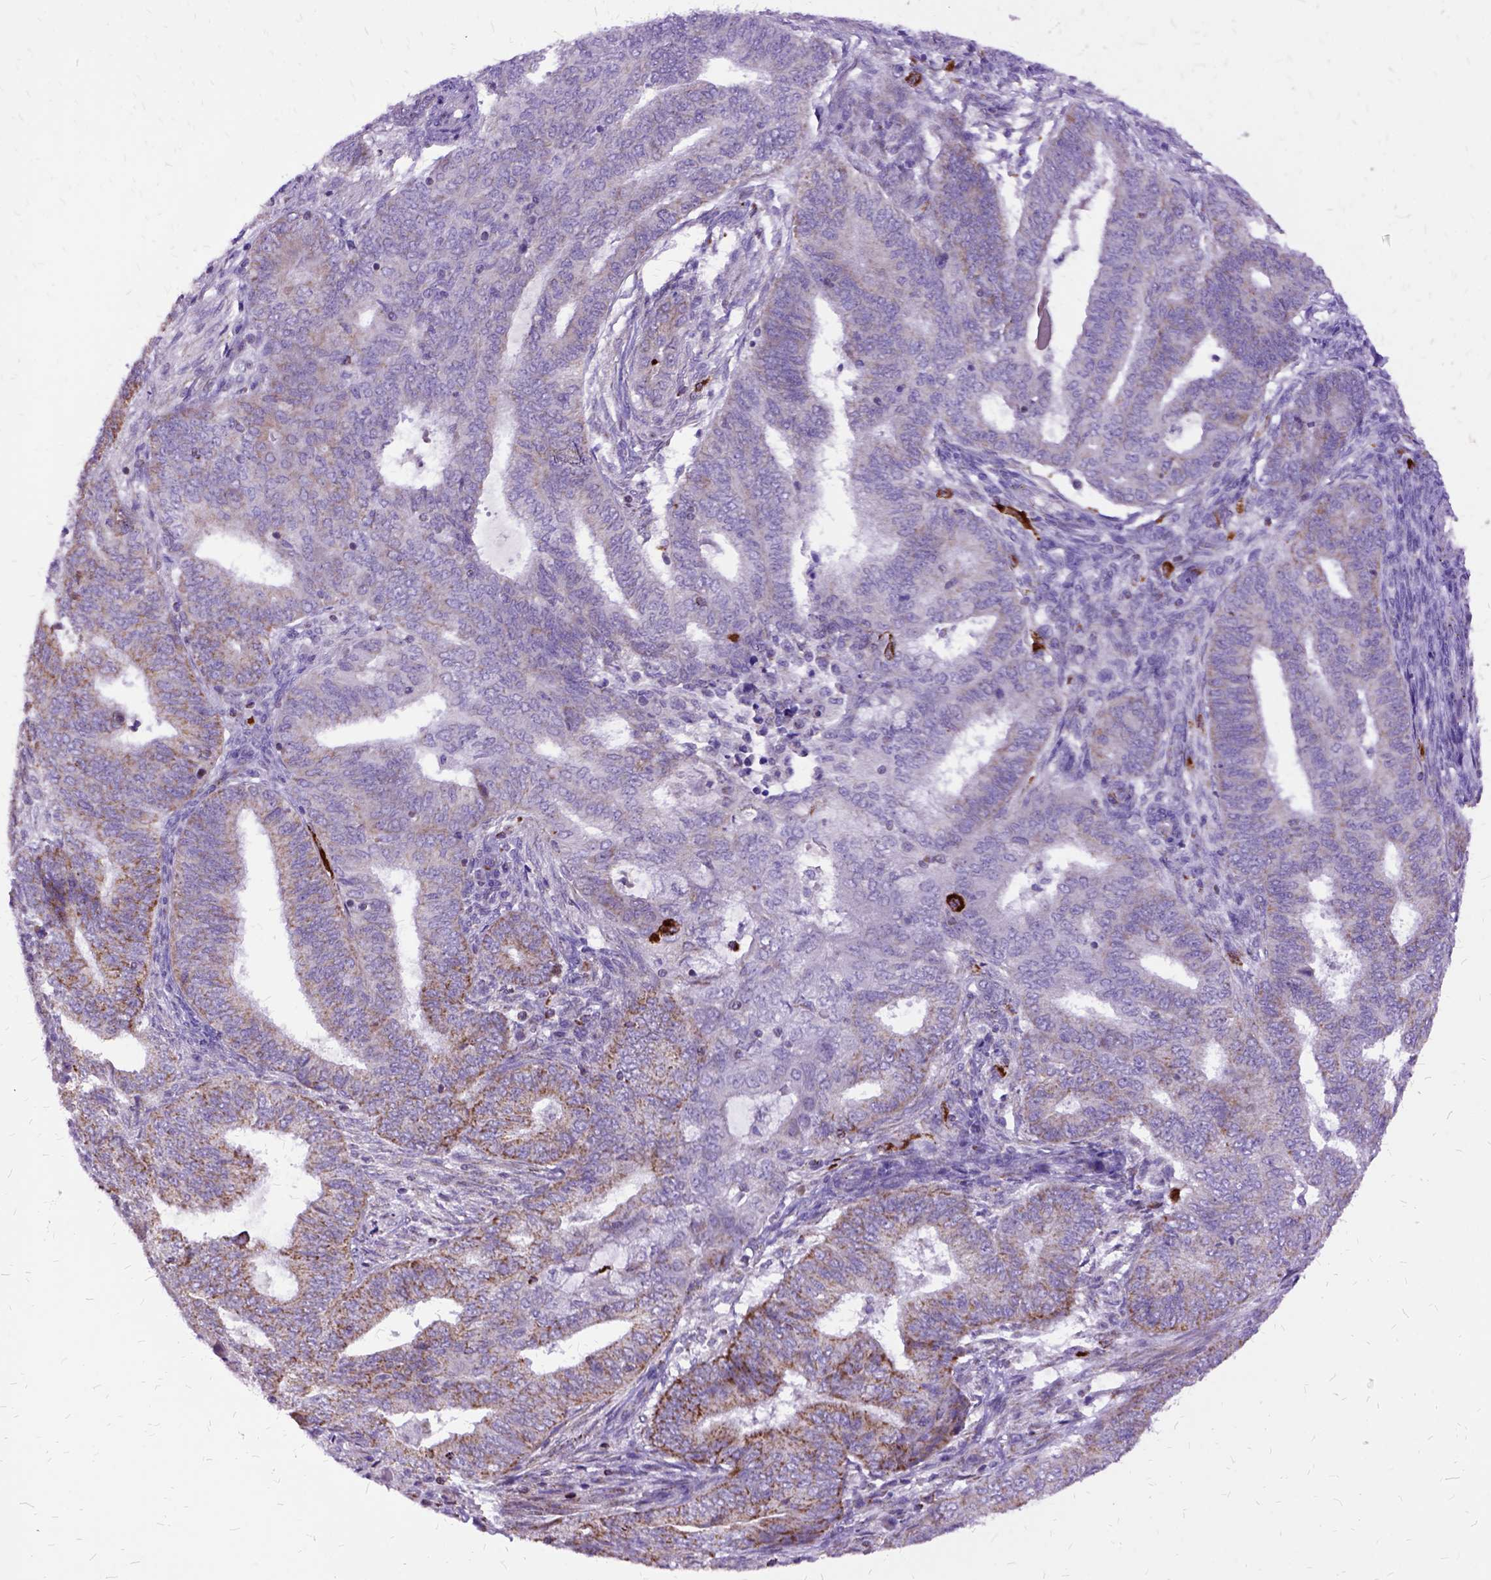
{"staining": {"intensity": "moderate", "quantity": "<25%", "location": "cytoplasmic/membranous"}, "tissue": "endometrial cancer", "cell_type": "Tumor cells", "image_type": "cancer", "snomed": [{"axis": "morphology", "description": "Adenocarcinoma, NOS"}, {"axis": "topography", "description": "Endometrium"}], "caption": "The photomicrograph exhibits staining of adenocarcinoma (endometrial), revealing moderate cytoplasmic/membranous protein staining (brown color) within tumor cells.", "gene": "OXCT1", "patient": {"sex": "female", "age": 62}}